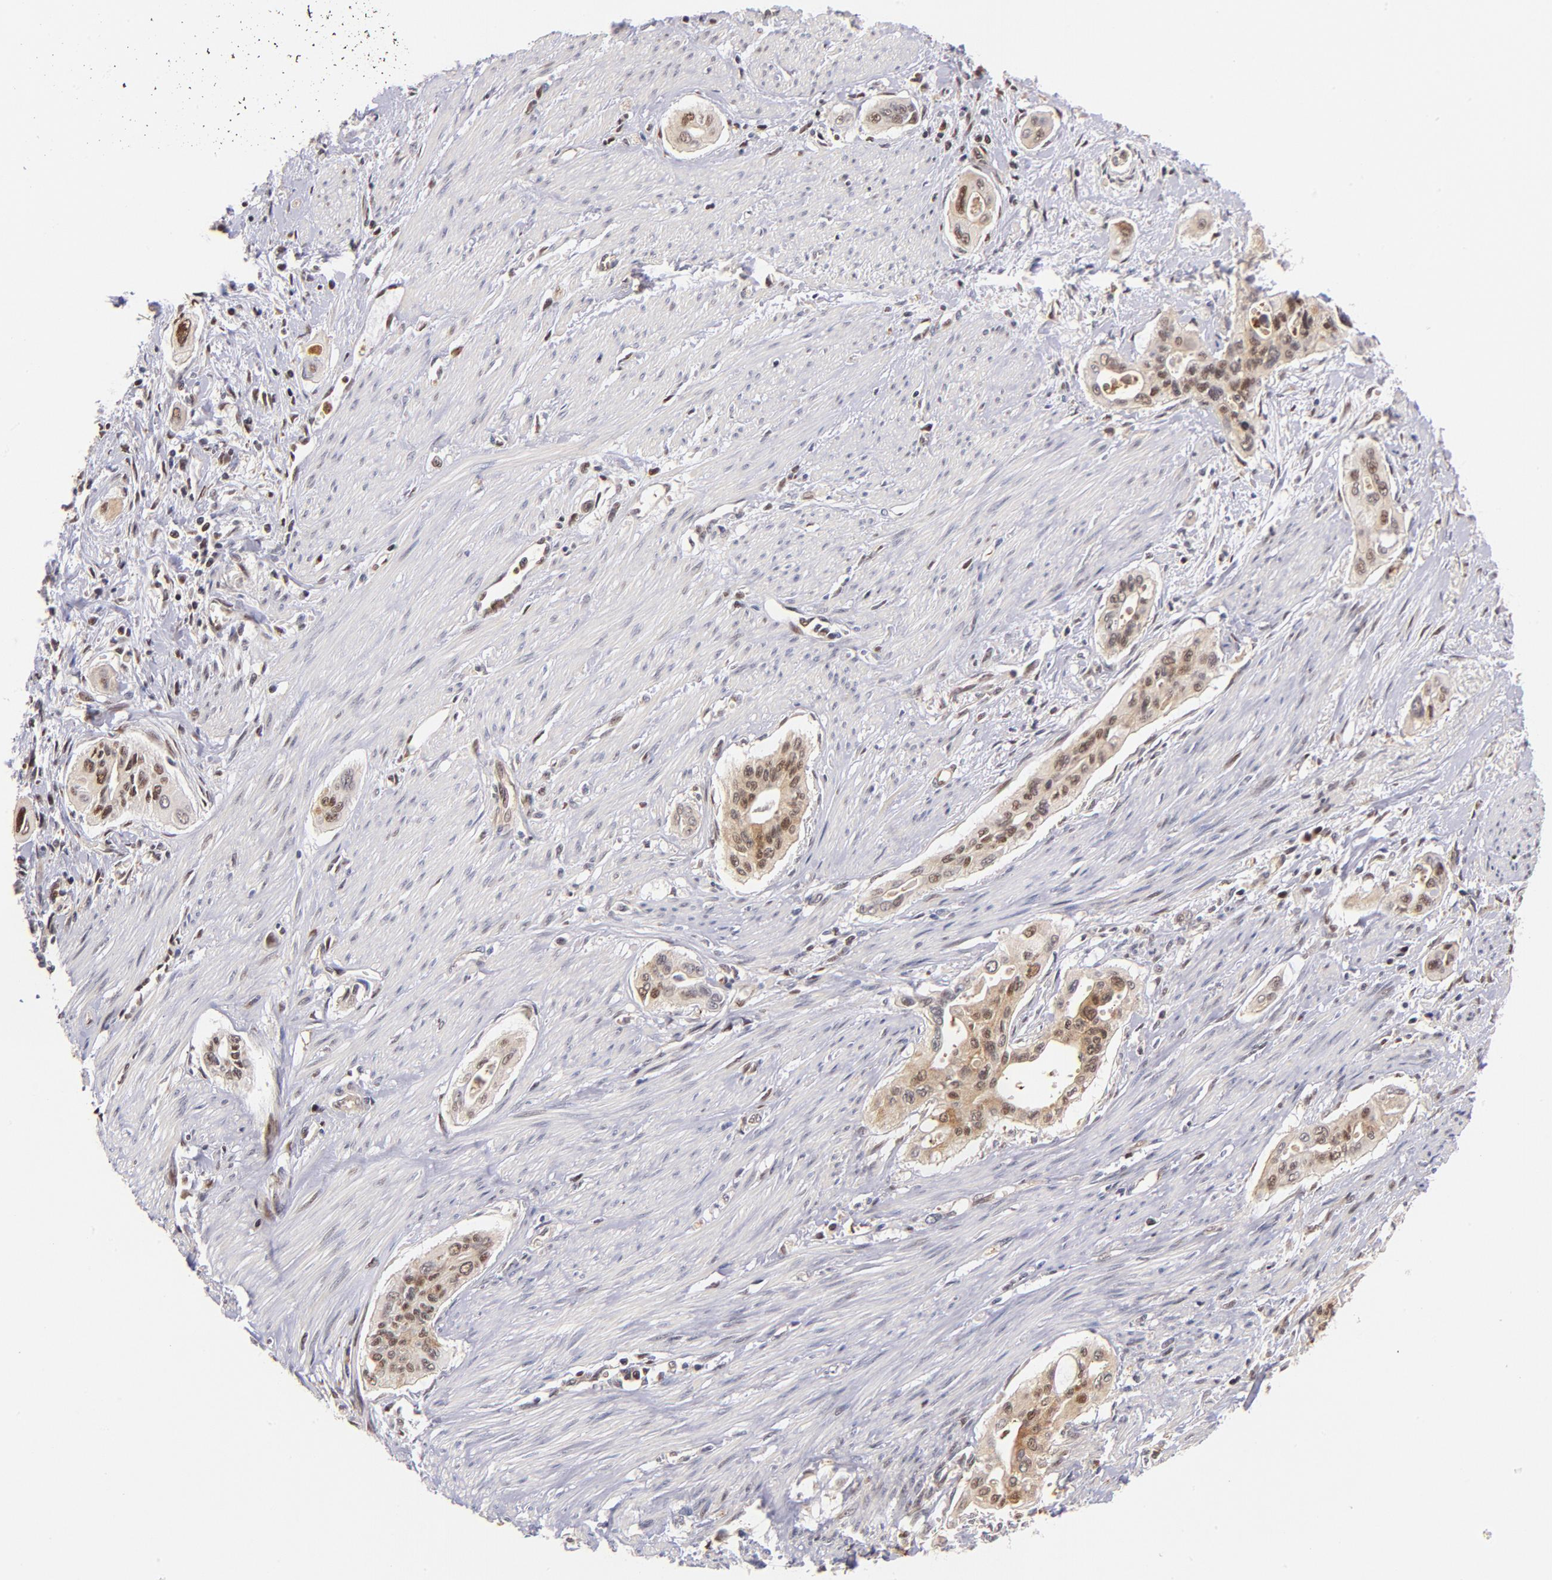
{"staining": {"intensity": "moderate", "quantity": ">75%", "location": "cytoplasmic/membranous,nuclear"}, "tissue": "pancreatic cancer", "cell_type": "Tumor cells", "image_type": "cancer", "snomed": [{"axis": "morphology", "description": "Adenocarcinoma, NOS"}, {"axis": "topography", "description": "Pancreas"}], "caption": "Human pancreatic cancer (adenocarcinoma) stained for a protein (brown) displays moderate cytoplasmic/membranous and nuclear positive expression in about >75% of tumor cells.", "gene": "YWHAB", "patient": {"sex": "male", "age": 77}}